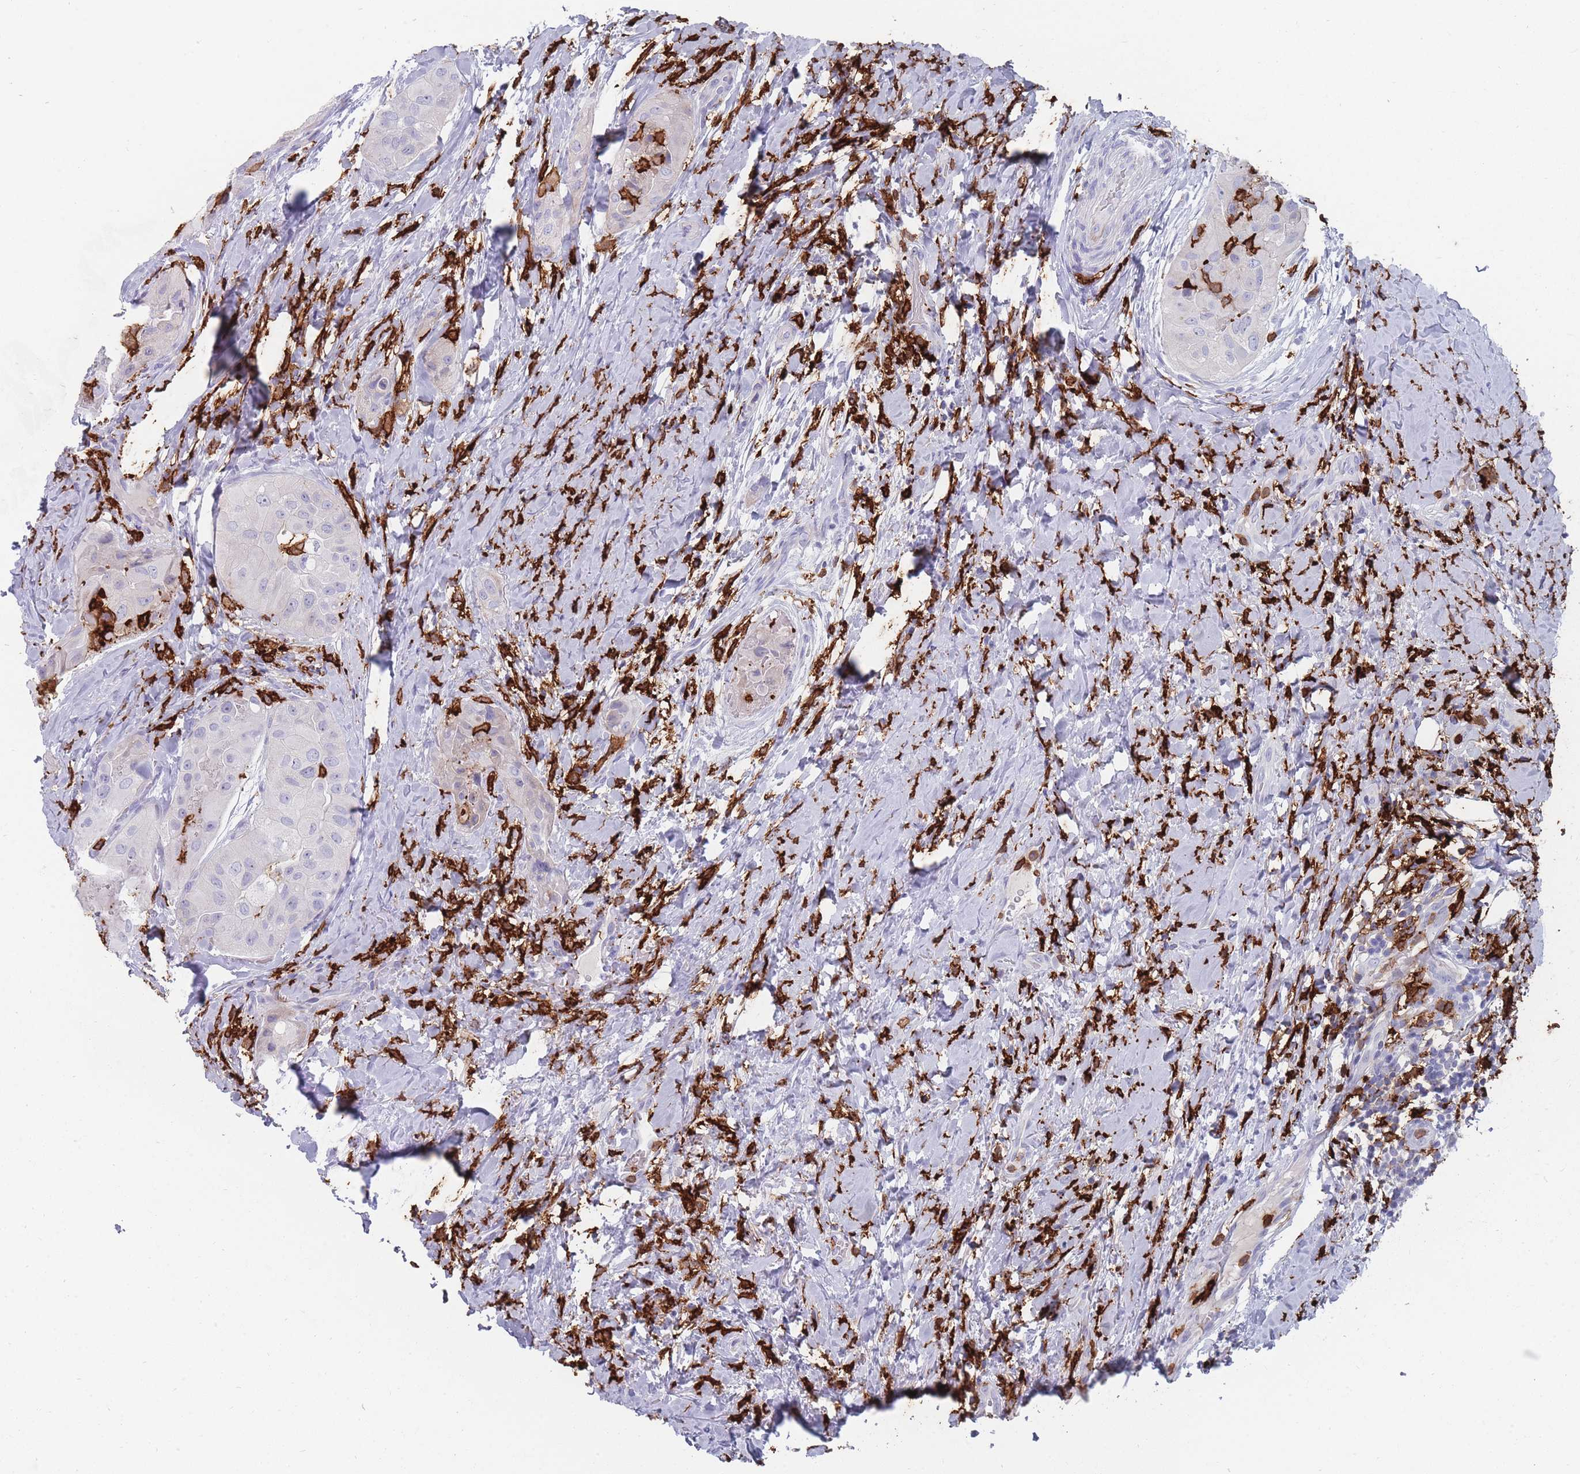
{"staining": {"intensity": "negative", "quantity": "none", "location": "none"}, "tissue": "thyroid cancer", "cell_type": "Tumor cells", "image_type": "cancer", "snomed": [{"axis": "morphology", "description": "Normal tissue, NOS"}, {"axis": "morphology", "description": "Papillary adenocarcinoma, NOS"}, {"axis": "topography", "description": "Thyroid gland"}], "caption": "DAB (3,3'-diaminobenzidine) immunohistochemical staining of human thyroid cancer reveals no significant expression in tumor cells.", "gene": "AIF1", "patient": {"sex": "female", "age": 59}}